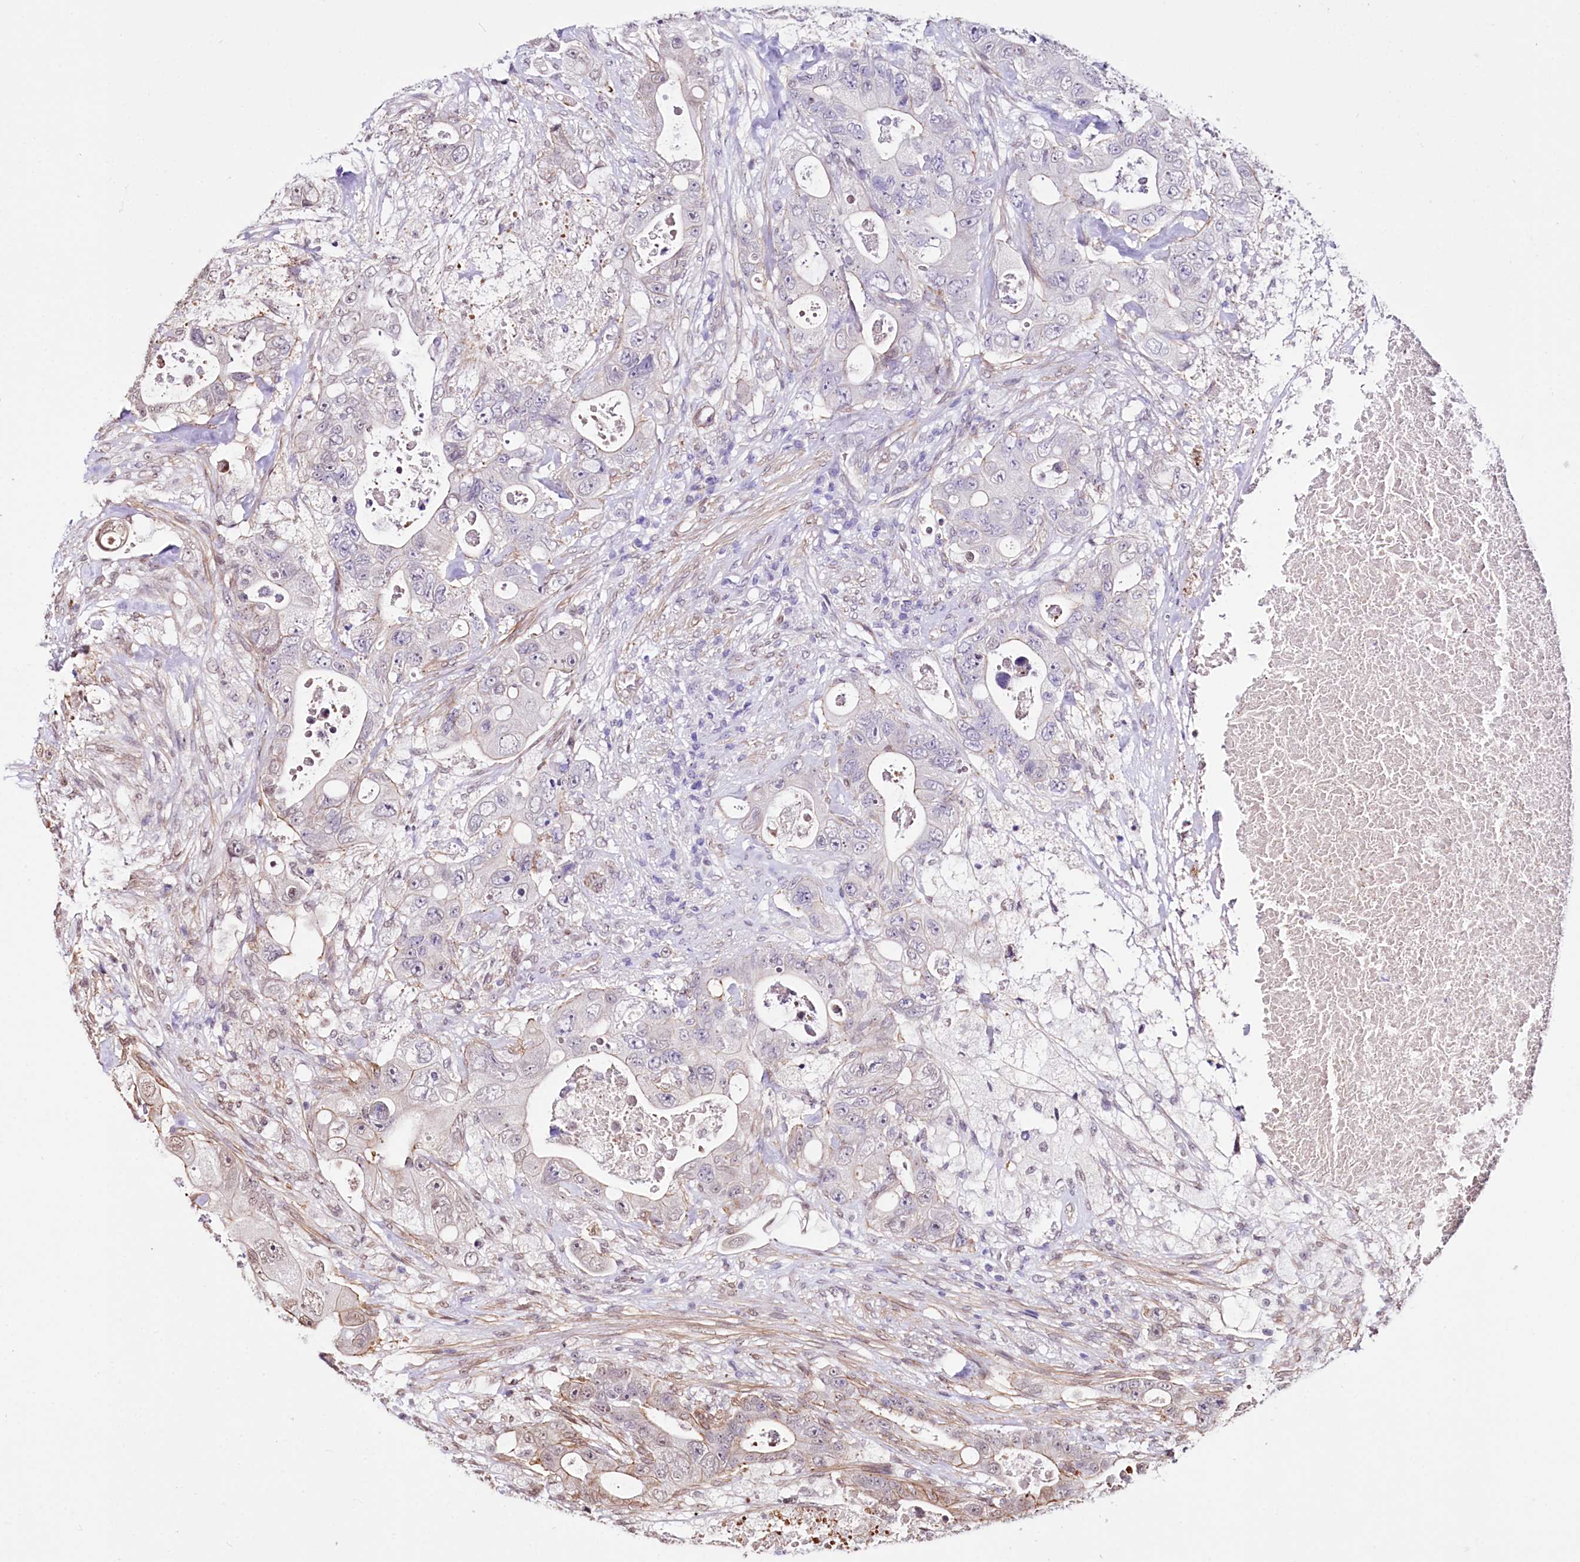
{"staining": {"intensity": "moderate", "quantity": "<25%", "location": "cytoplasmic/membranous"}, "tissue": "colorectal cancer", "cell_type": "Tumor cells", "image_type": "cancer", "snomed": [{"axis": "morphology", "description": "Adenocarcinoma, NOS"}, {"axis": "topography", "description": "Colon"}], "caption": "Colorectal cancer (adenocarcinoma) was stained to show a protein in brown. There is low levels of moderate cytoplasmic/membranous expression in about <25% of tumor cells. Using DAB (brown) and hematoxylin (blue) stains, captured at high magnification using brightfield microscopy.", "gene": "ST7", "patient": {"sex": "female", "age": 46}}